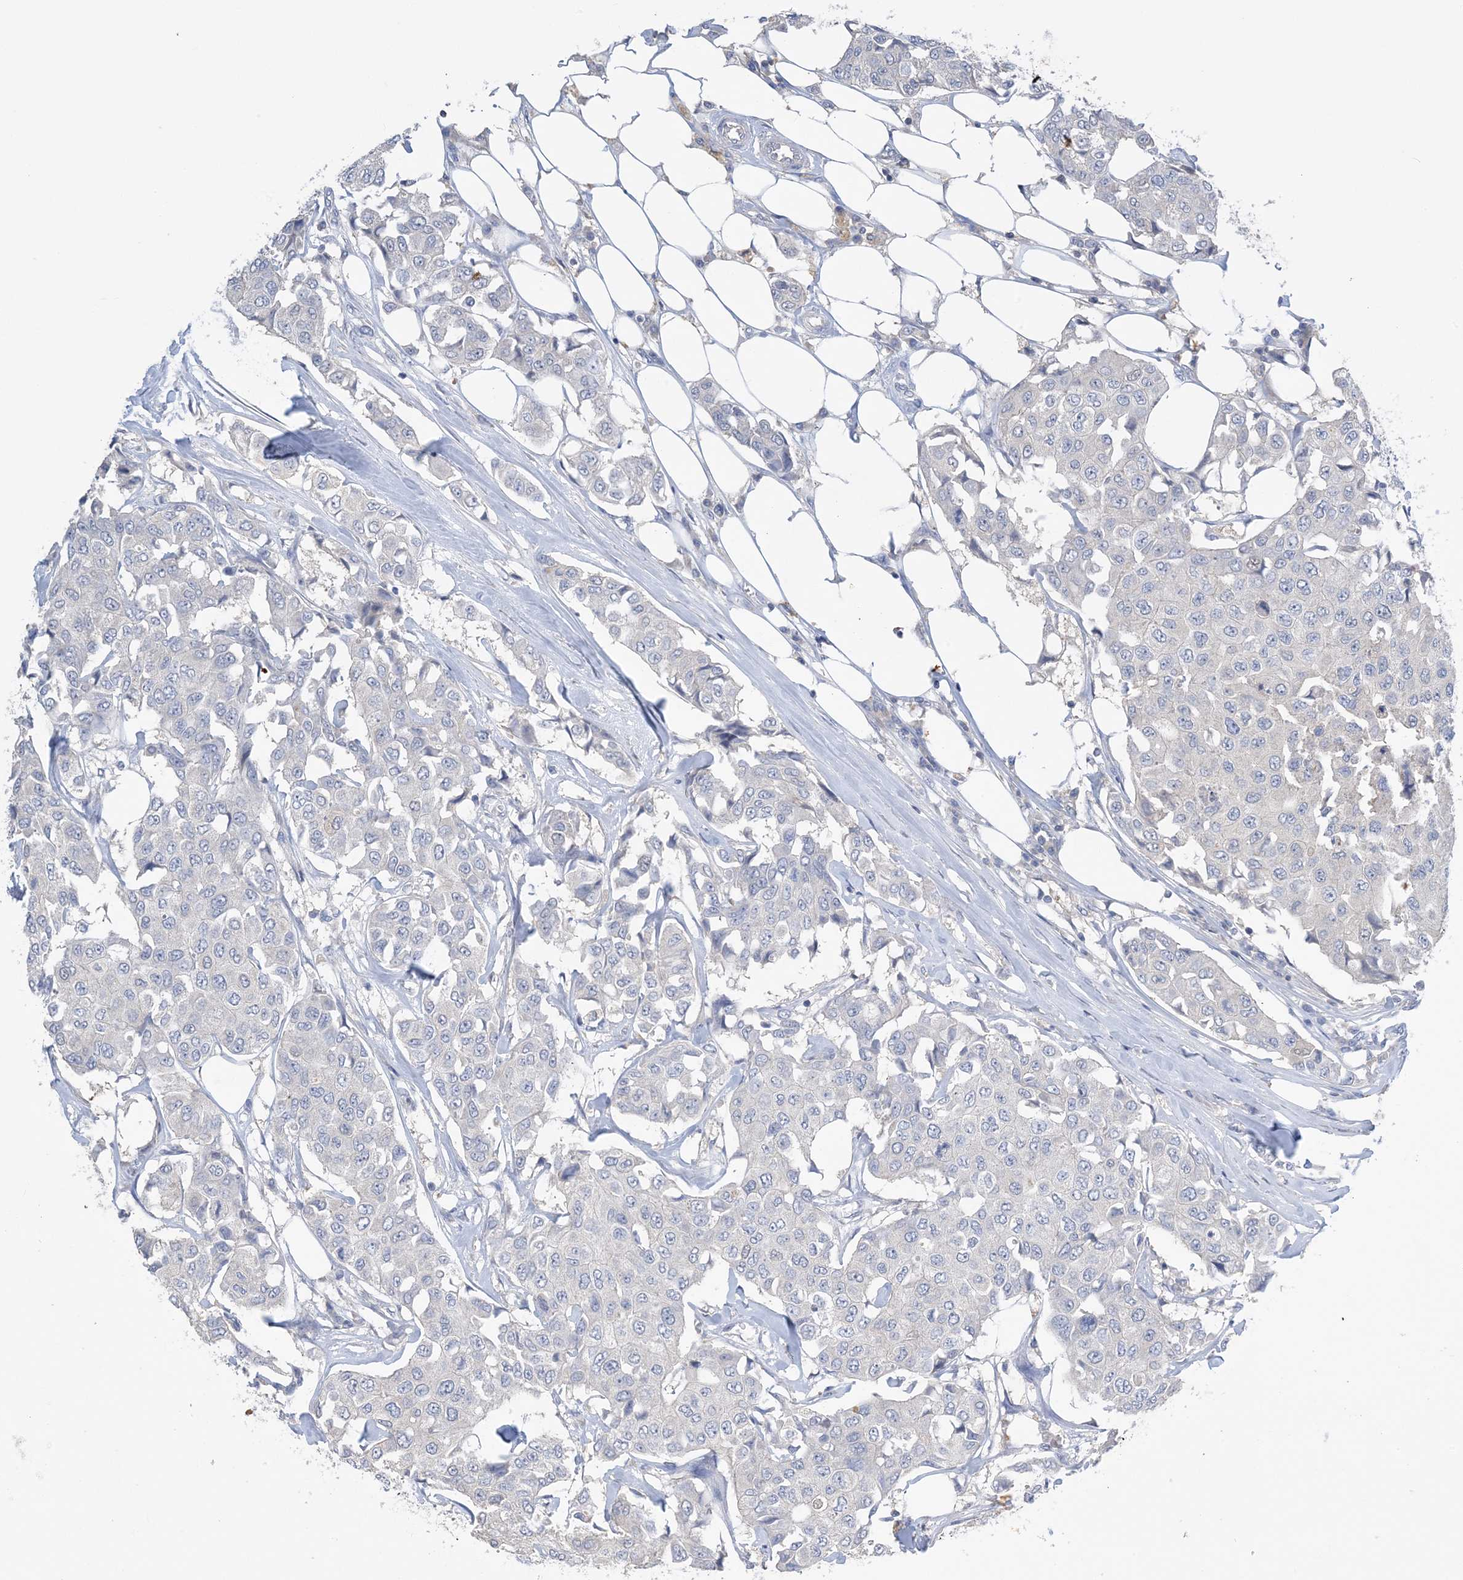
{"staining": {"intensity": "negative", "quantity": "none", "location": "none"}, "tissue": "breast cancer", "cell_type": "Tumor cells", "image_type": "cancer", "snomed": [{"axis": "morphology", "description": "Duct carcinoma"}, {"axis": "topography", "description": "Breast"}], "caption": "Tumor cells are negative for brown protein staining in breast infiltrating ductal carcinoma. (Brightfield microscopy of DAB IHC at high magnification).", "gene": "KPRP", "patient": {"sex": "female", "age": 80}}